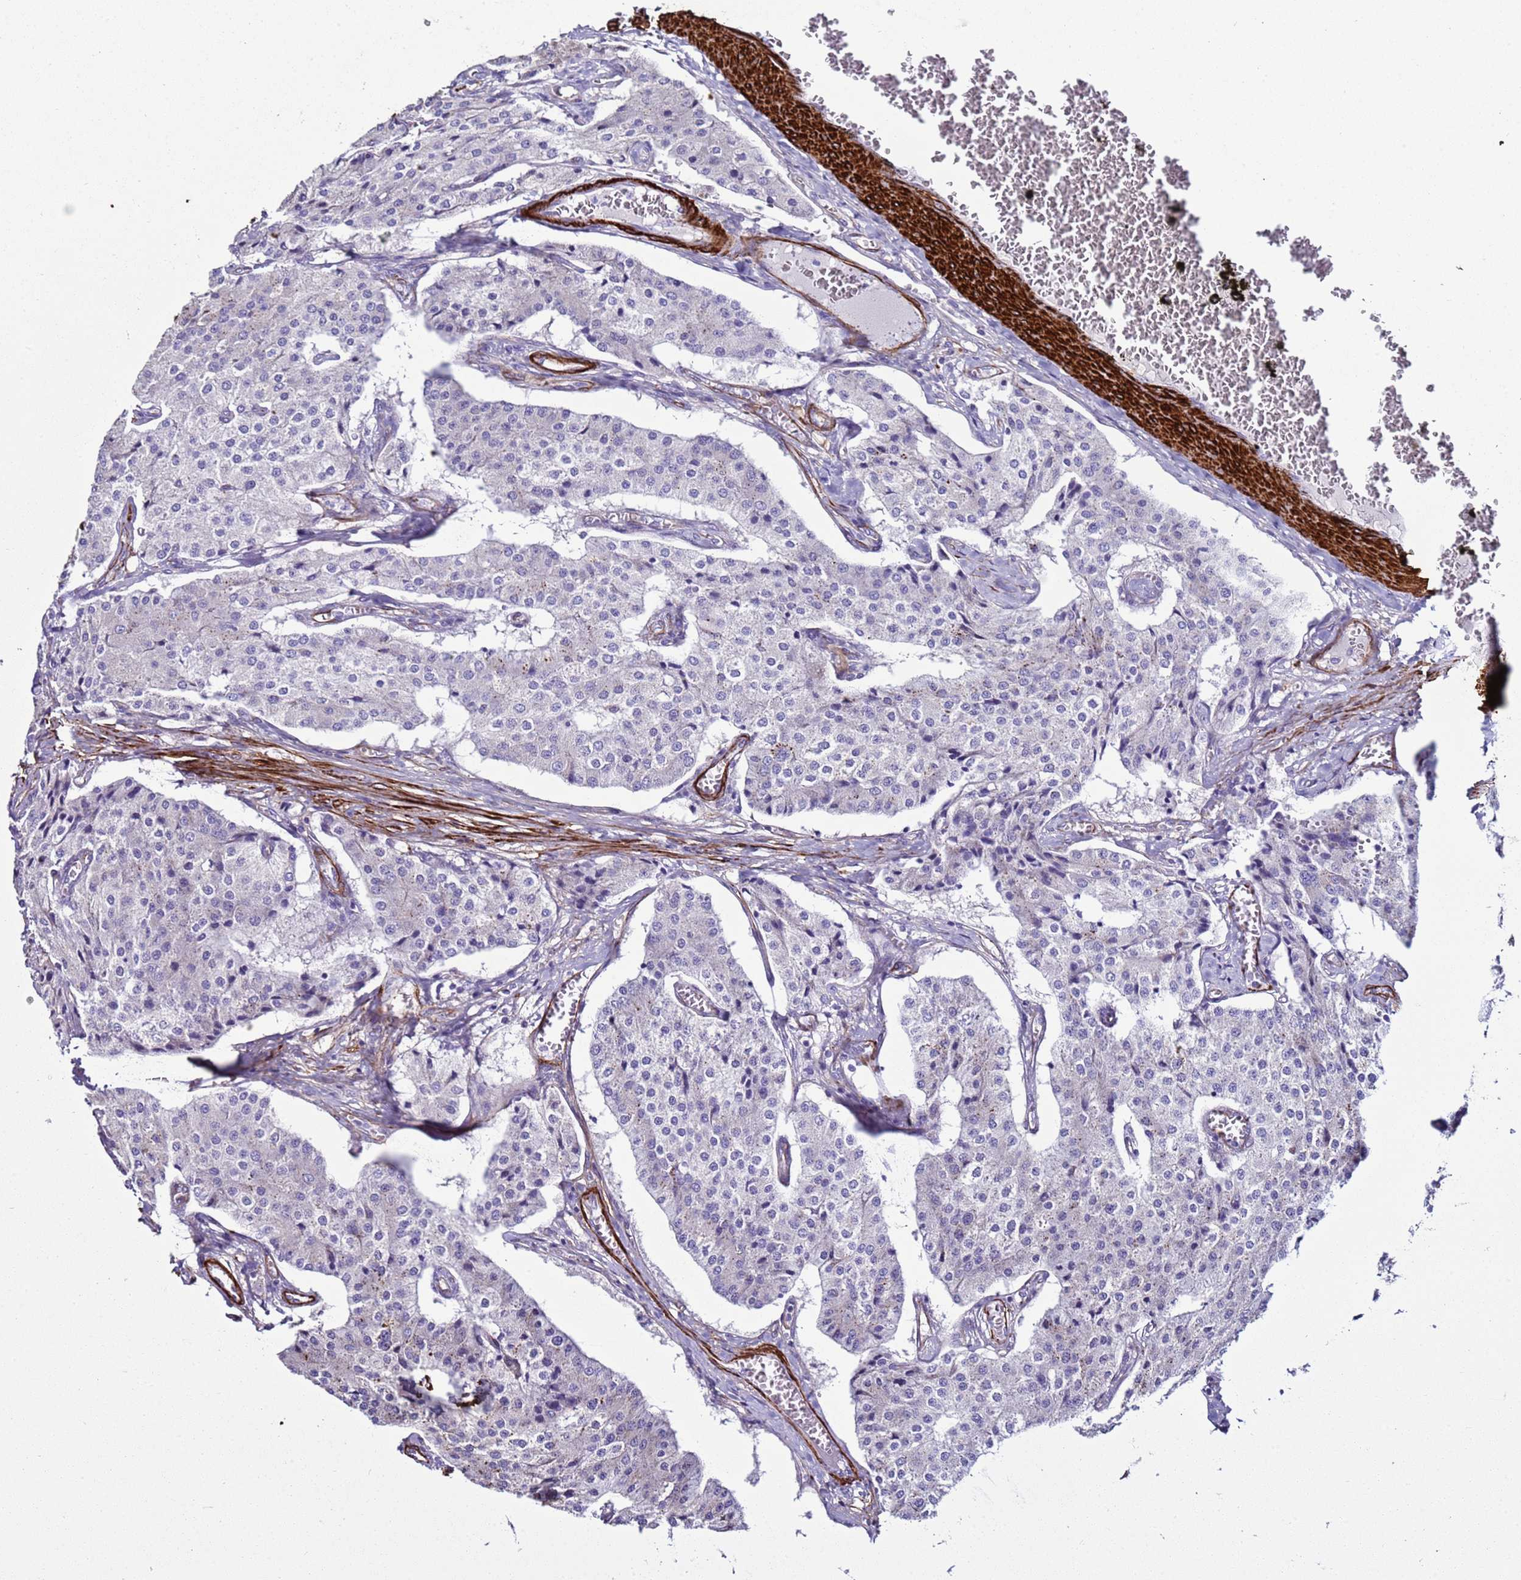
{"staining": {"intensity": "negative", "quantity": "none", "location": "none"}, "tissue": "carcinoid", "cell_type": "Tumor cells", "image_type": "cancer", "snomed": [{"axis": "morphology", "description": "Carcinoid, malignant, NOS"}, {"axis": "topography", "description": "Colon"}], "caption": "An image of human malignant carcinoid is negative for staining in tumor cells.", "gene": "RABL2B", "patient": {"sex": "female", "age": 52}}